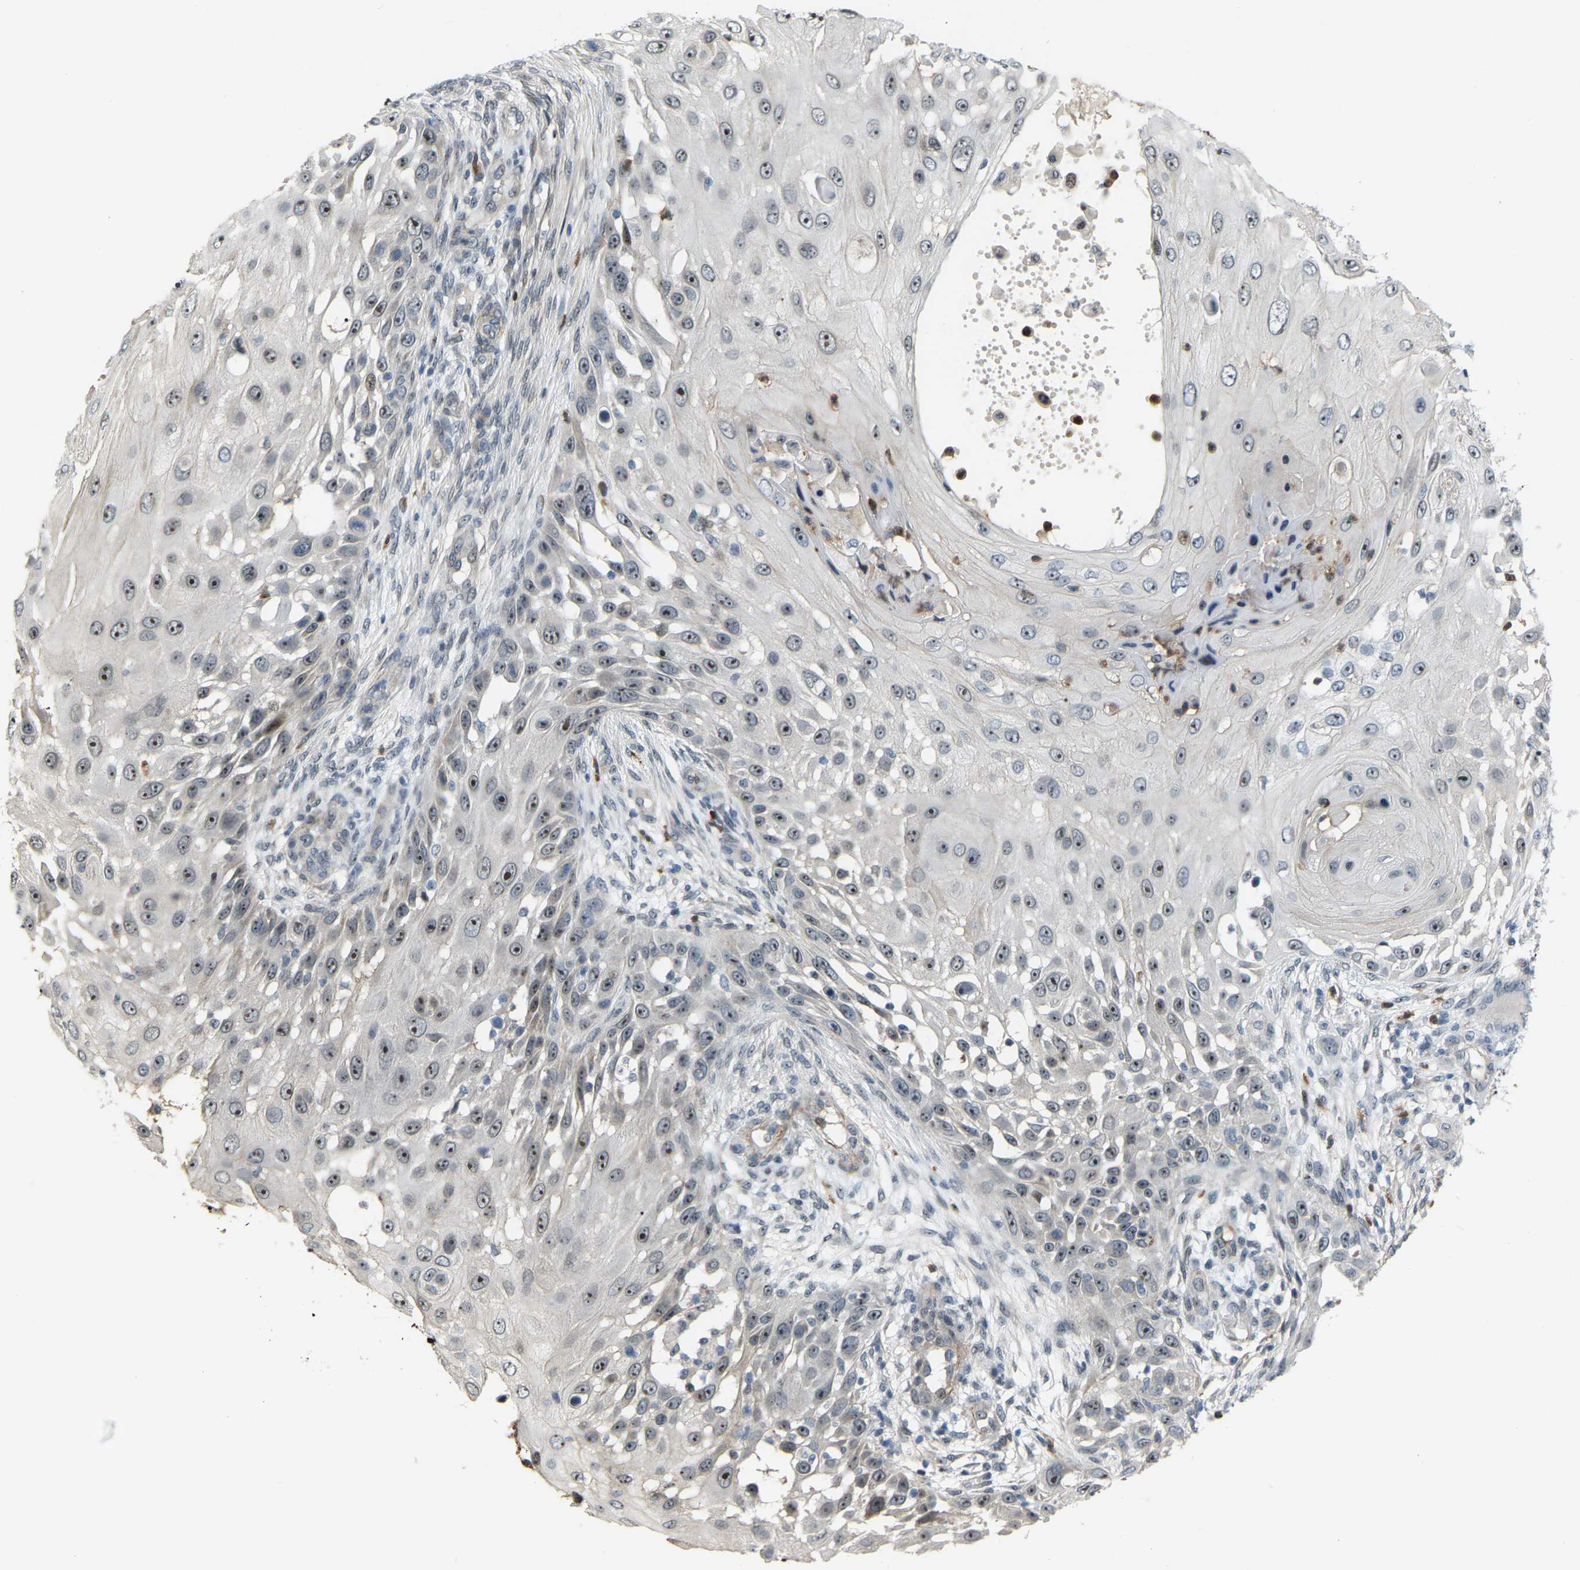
{"staining": {"intensity": "moderate", "quantity": ">75%", "location": "nuclear"}, "tissue": "skin cancer", "cell_type": "Tumor cells", "image_type": "cancer", "snomed": [{"axis": "morphology", "description": "Squamous cell carcinoma, NOS"}, {"axis": "topography", "description": "Skin"}], "caption": "Human skin squamous cell carcinoma stained with a protein marker demonstrates moderate staining in tumor cells.", "gene": "CROT", "patient": {"sex": "female", "age": 44}}